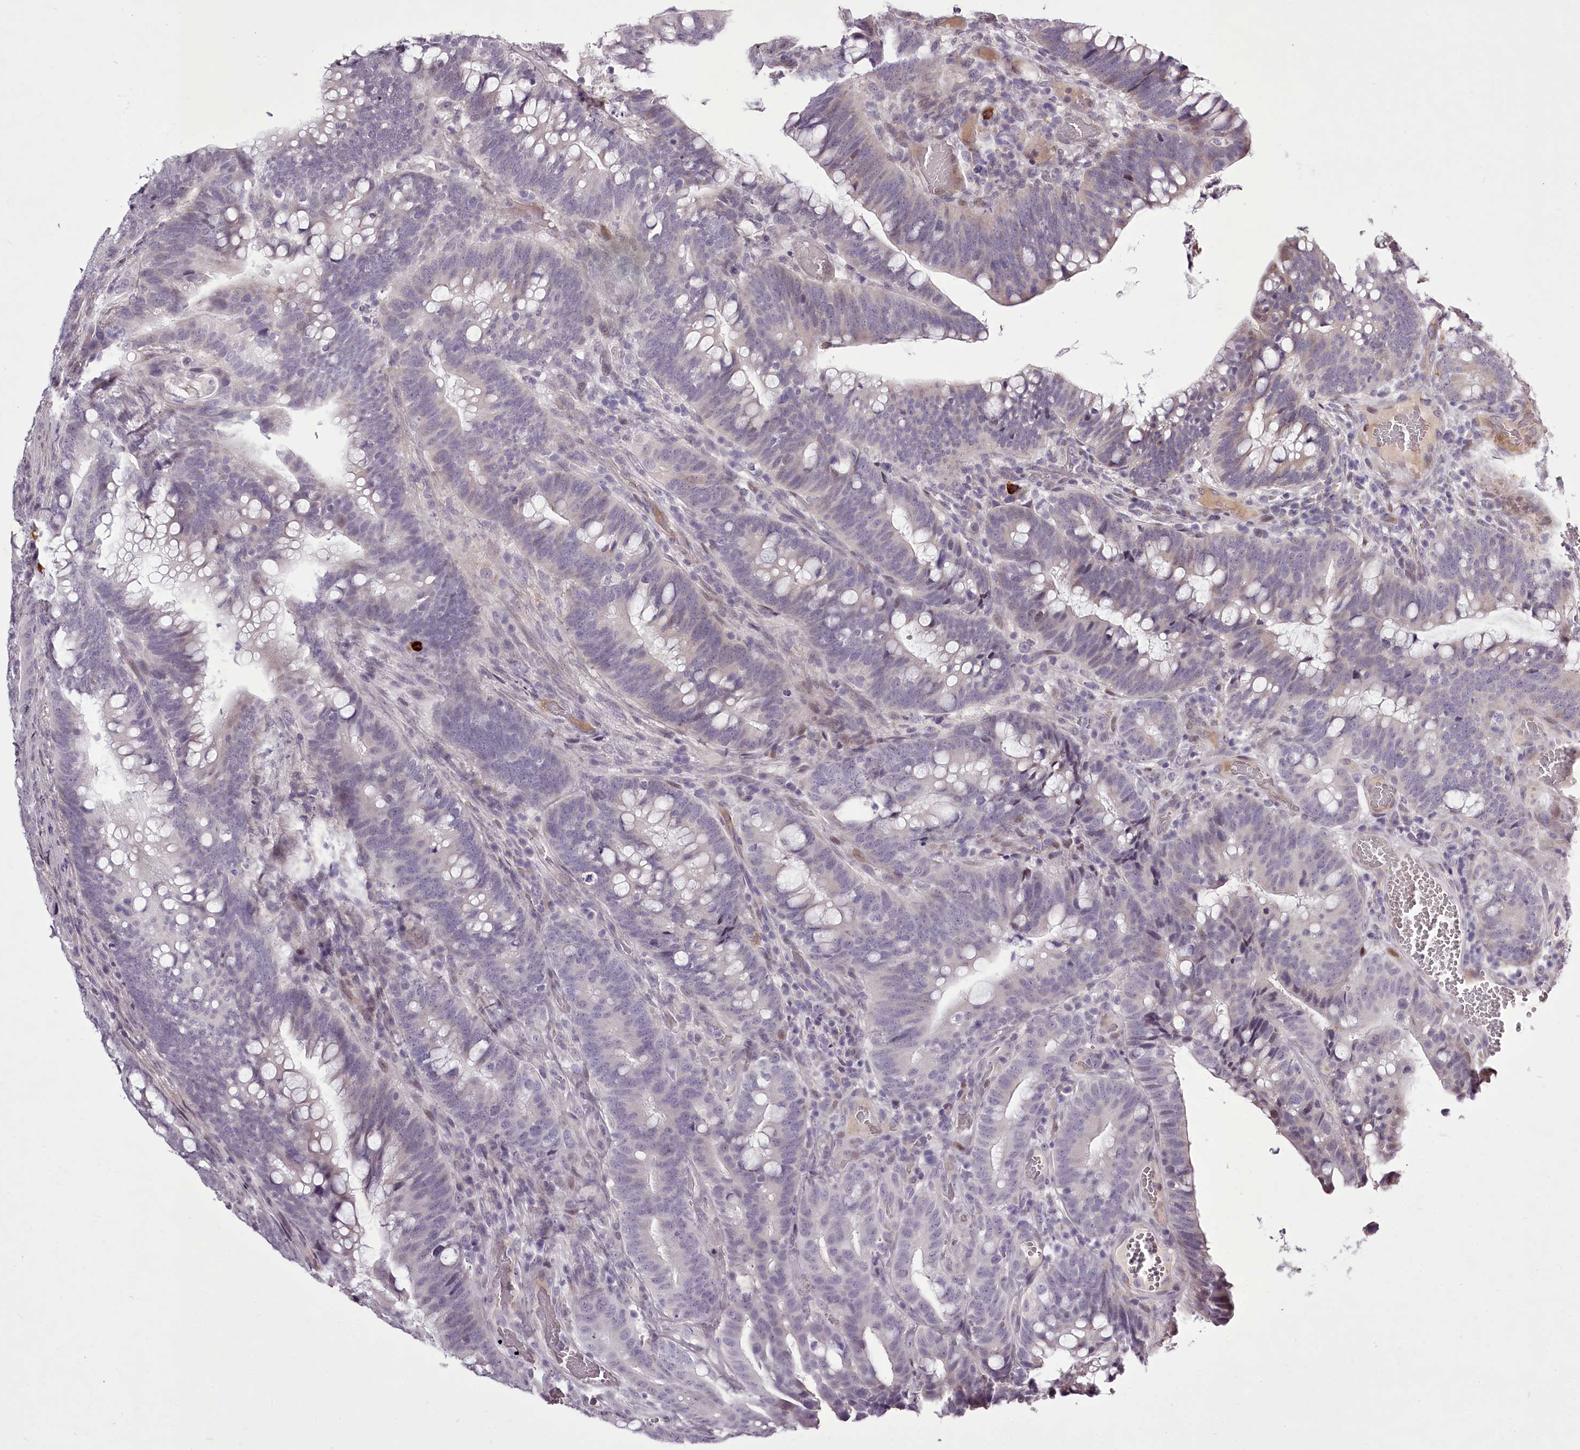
{"staining": {"intensity": "negative", "quantity": "none", "location": "none"}, "tissue": "colorectal cancer", "cell_type": "Tumor cells", "image_type": "cancer", "snomed": [{"axis": "morphology", "description": "Adenocarcinoma, NOS"}, {"axis": "topography", "description": "Colon"}], "caption": "This is a image of immunohistochemistry (IHC) staining of adenocarcinoma (colorectal), which shows no staining in tumor cells. (IHC, brightfield microscopy, high magnification).", "gene": "C1orf56", "patient": {"sex": "female", "age": 66}}